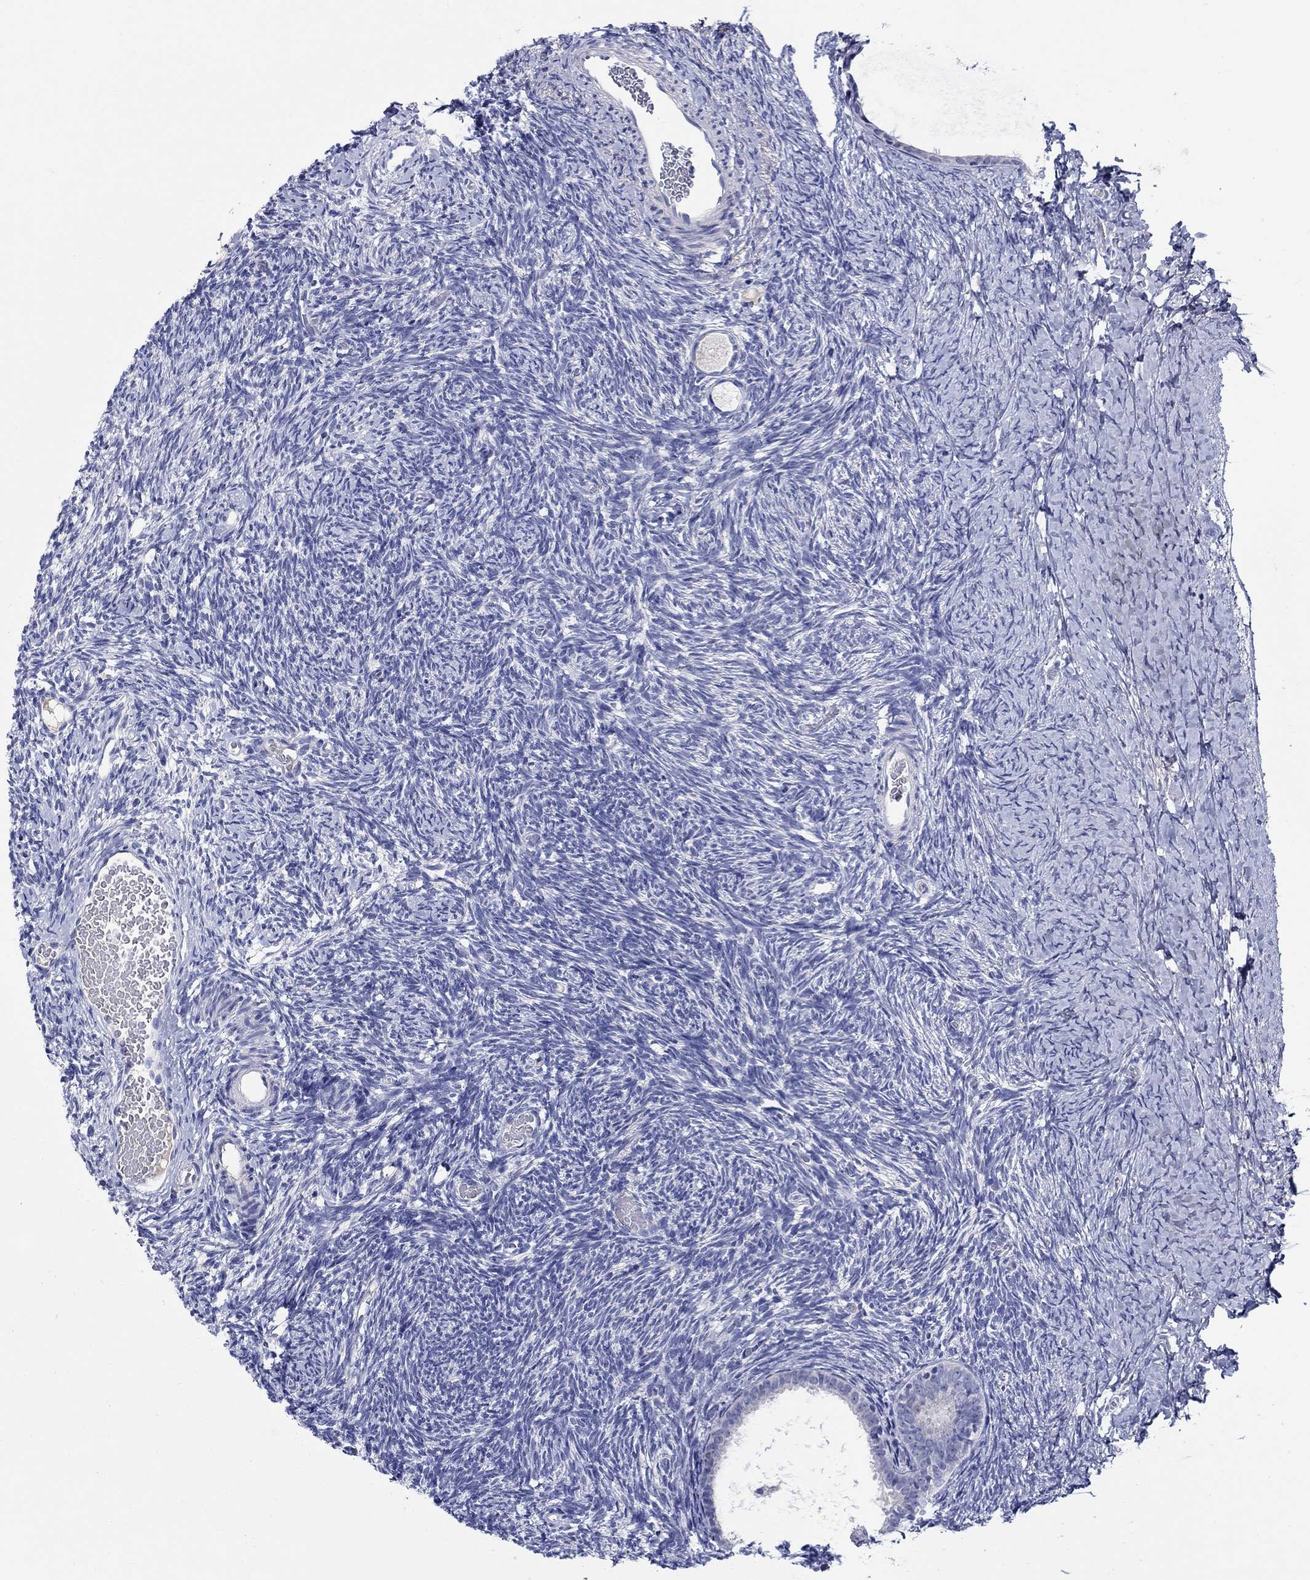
{"staining": {"intensity": "negative", "quantity": "none", "location": "none"}, "tissue": "ovary", "cell_type": "Follicle cells", "image_type": "normal", "snomed": [{"axis": "morphology", "description": "Normal tissue, NOS"}, {"axis": "topography", "description": "Ovary"}], "caption": "Immunohistochemistry (IHC) photomicrograph of benign ovary stained for a protein (brown), which demonstrates no expression in follicle cells.", "gene": "SLC30A3", "patient": {"sex": "female", "age": 39}}